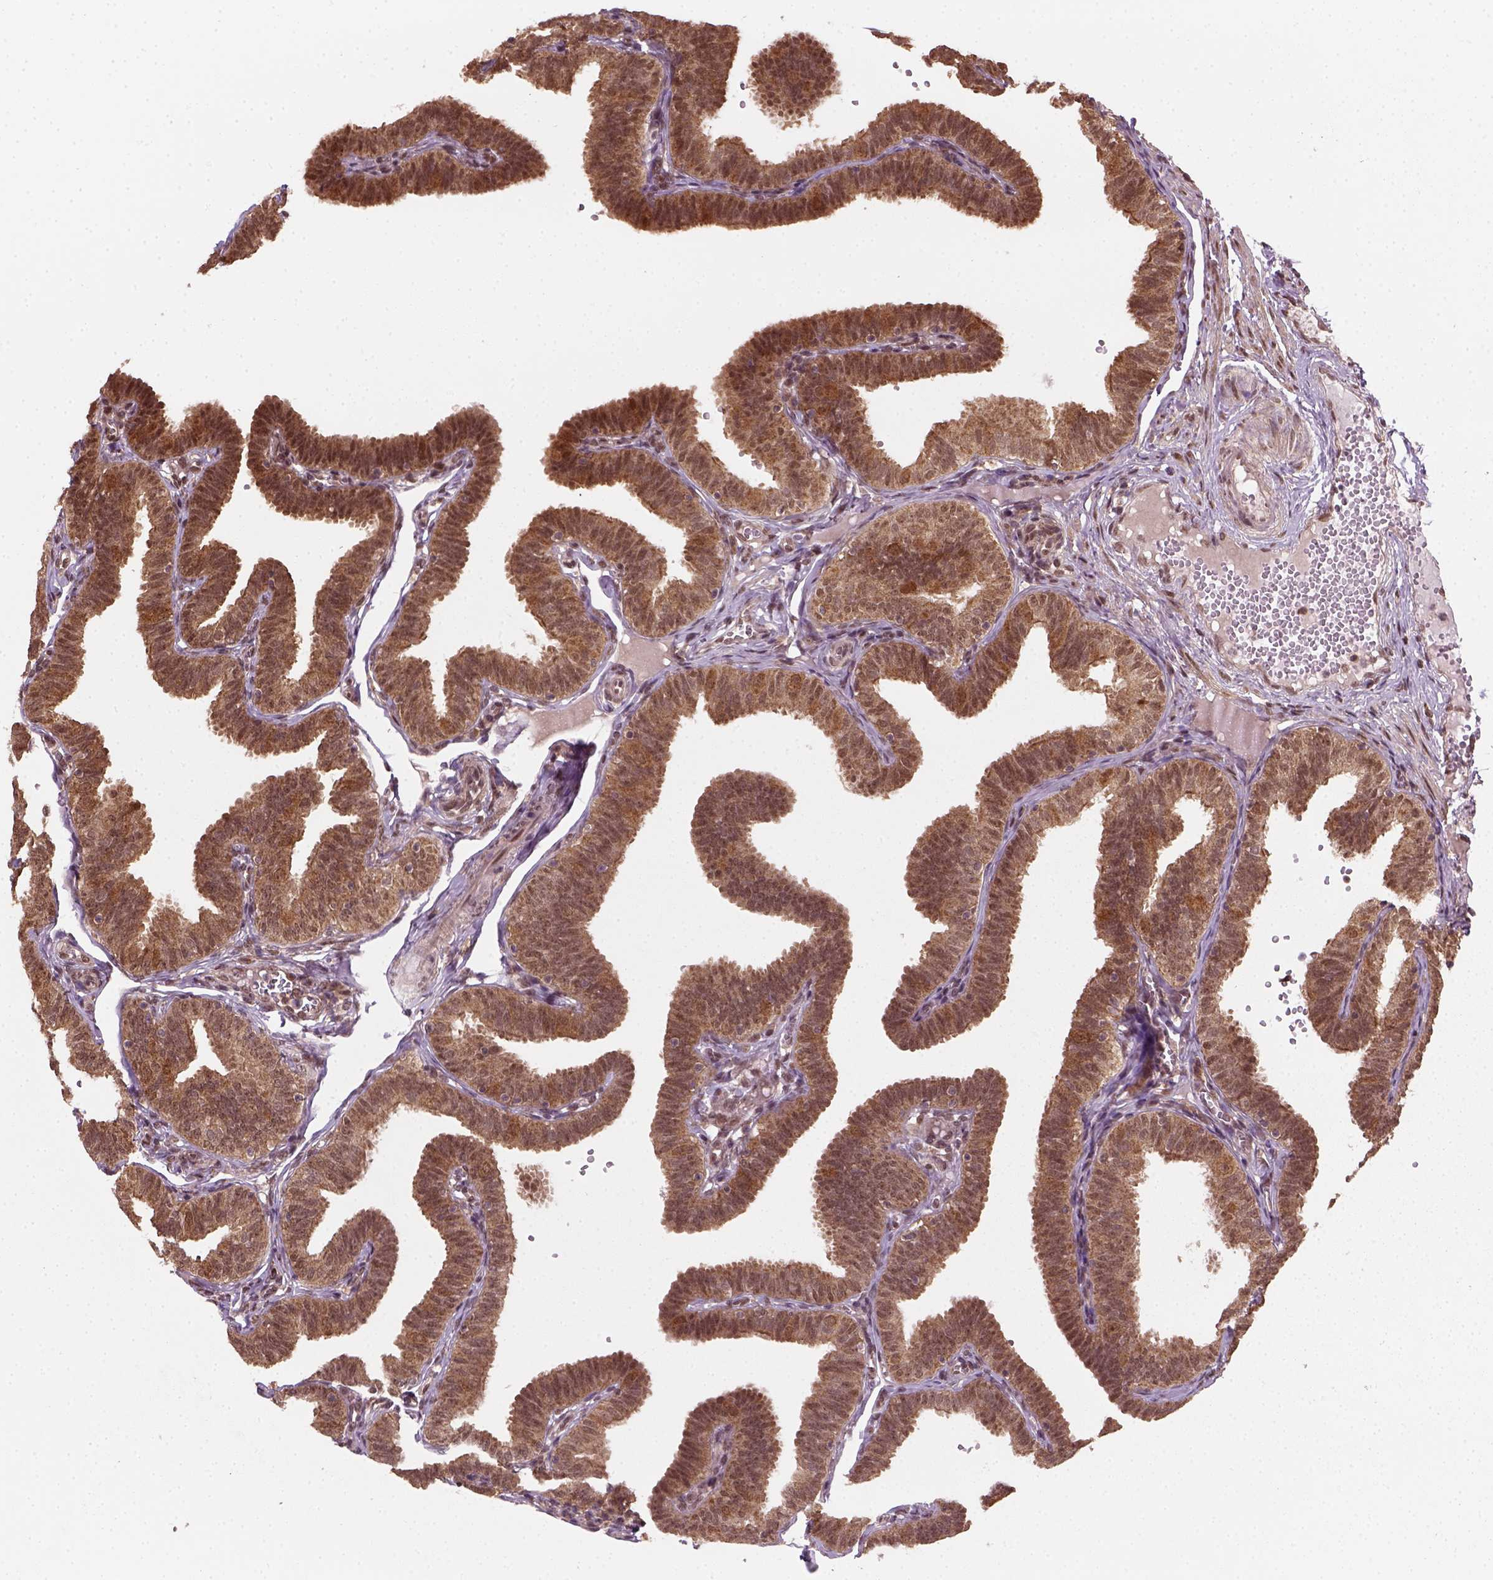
{"staining": {"intensity": "moderate", "quantity": ">75%", "location": "cytoplasmic/membranous,nuclear"}, "tissue": "fallopian tube", "cell_type": "Glandular cells", "image_type": "normal", "snomed": [{"axis": "morphology", "description": "Normal tissue, NOS"}, {"axis": "topography", "description": "Fallopian tube"}], "caption": "A histopathology image showing moderate cytoplasmic/membranous,nuclear positivity in about >75% of glandular cells in benign fallopian tube, as visualized by brown immunohistochemical staining.", "gene": "NUDT9", "patient": {"sex": "female", "age": 25}}